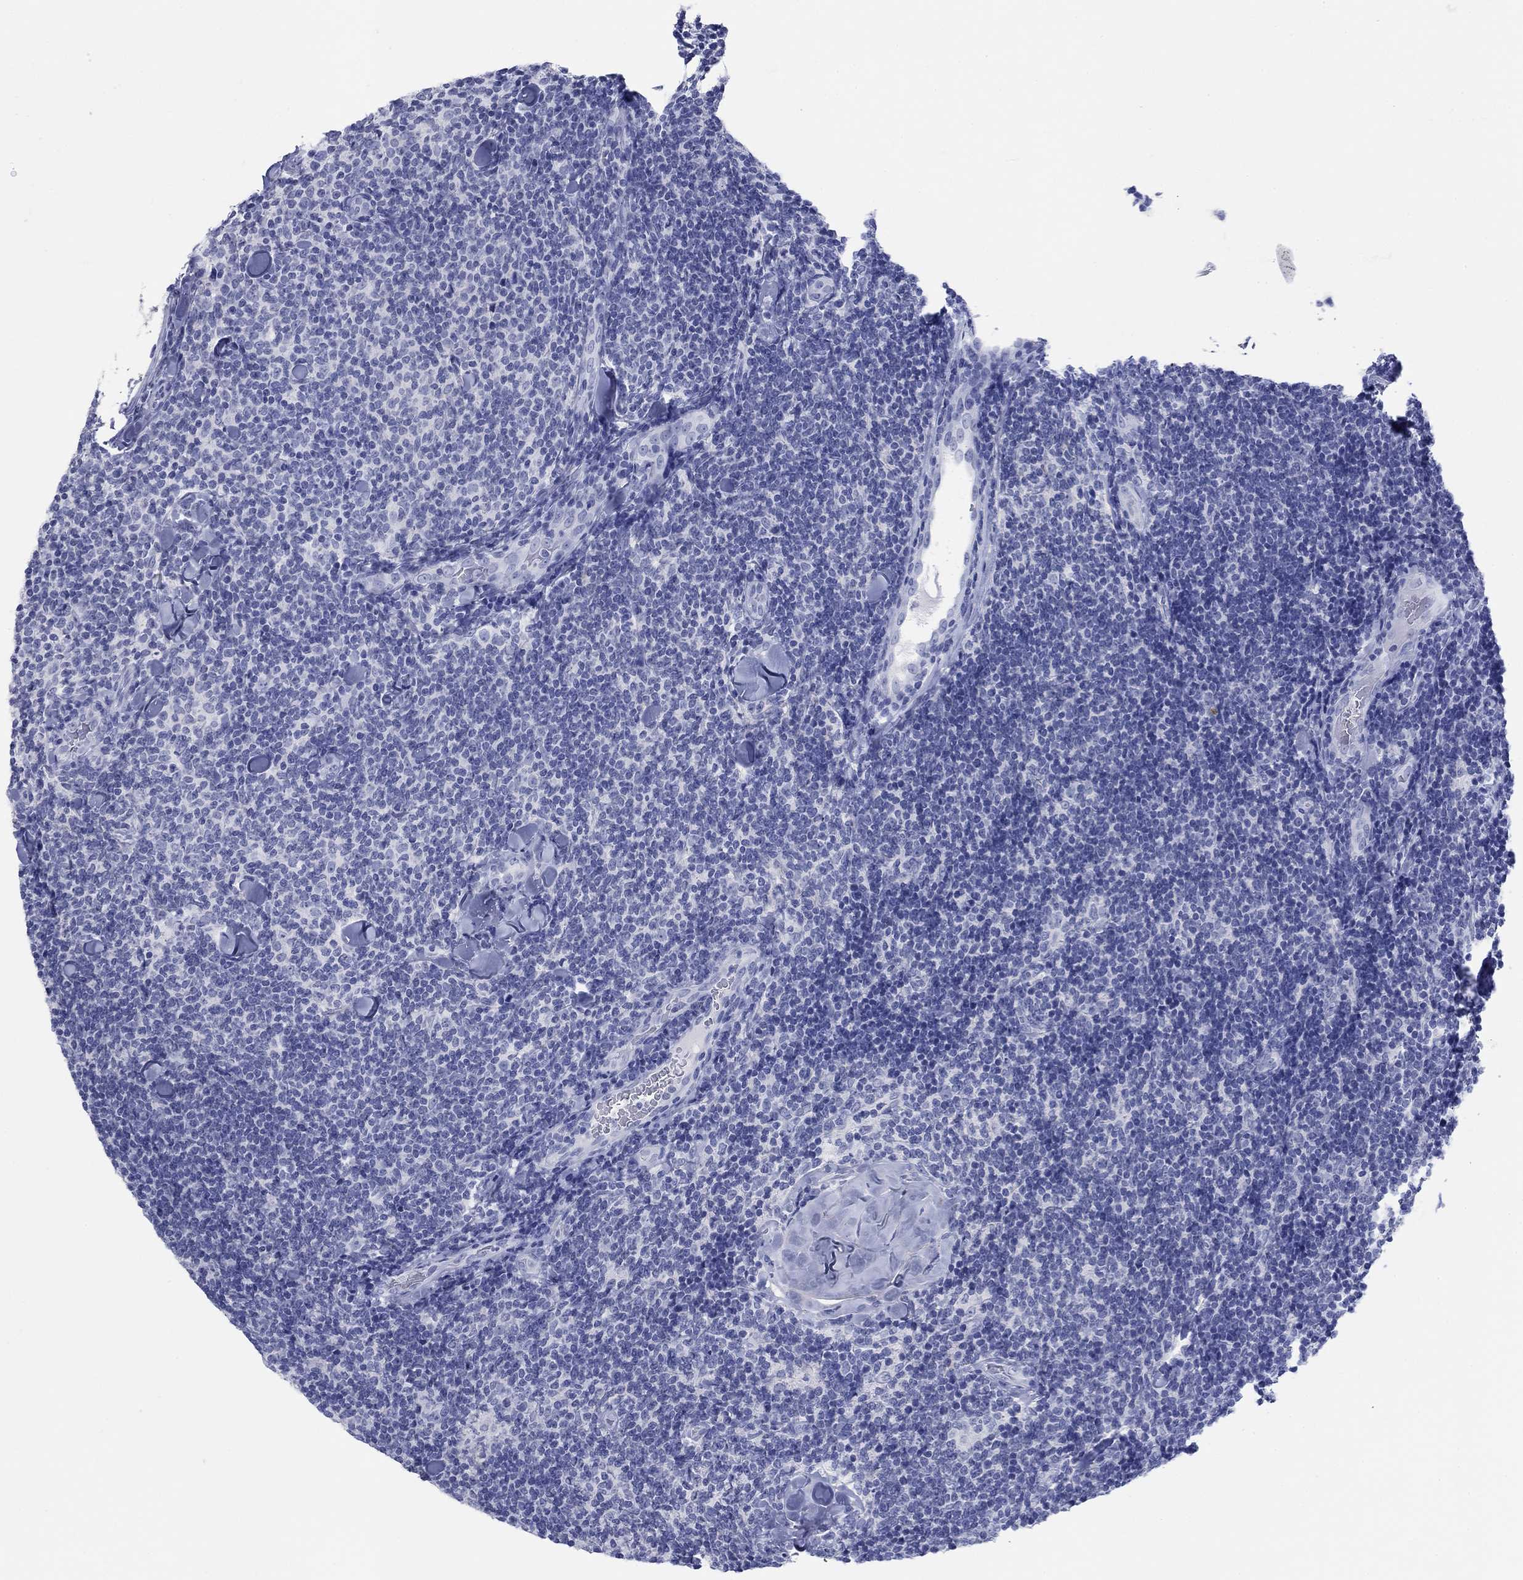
{"staining": {"intensity": "negative", "quantity": "none", "location": "none"}, "tissue": "lymphoma", "cell_type": "Tumor cells", "image_type": "cancer", "snomed": [{"axis": "morphology", "description": "Malignant lymphoma, non-Hodgkin's type, Low grade"}, {"axis": "topography", "description": "Lymph node"}], "caption": "This is an immunohistochemistry micrograph of lymphoma. There is no expression in tumor cells.", "gene": "PDYN", "patient": {"sex": "female", "age": 56}}